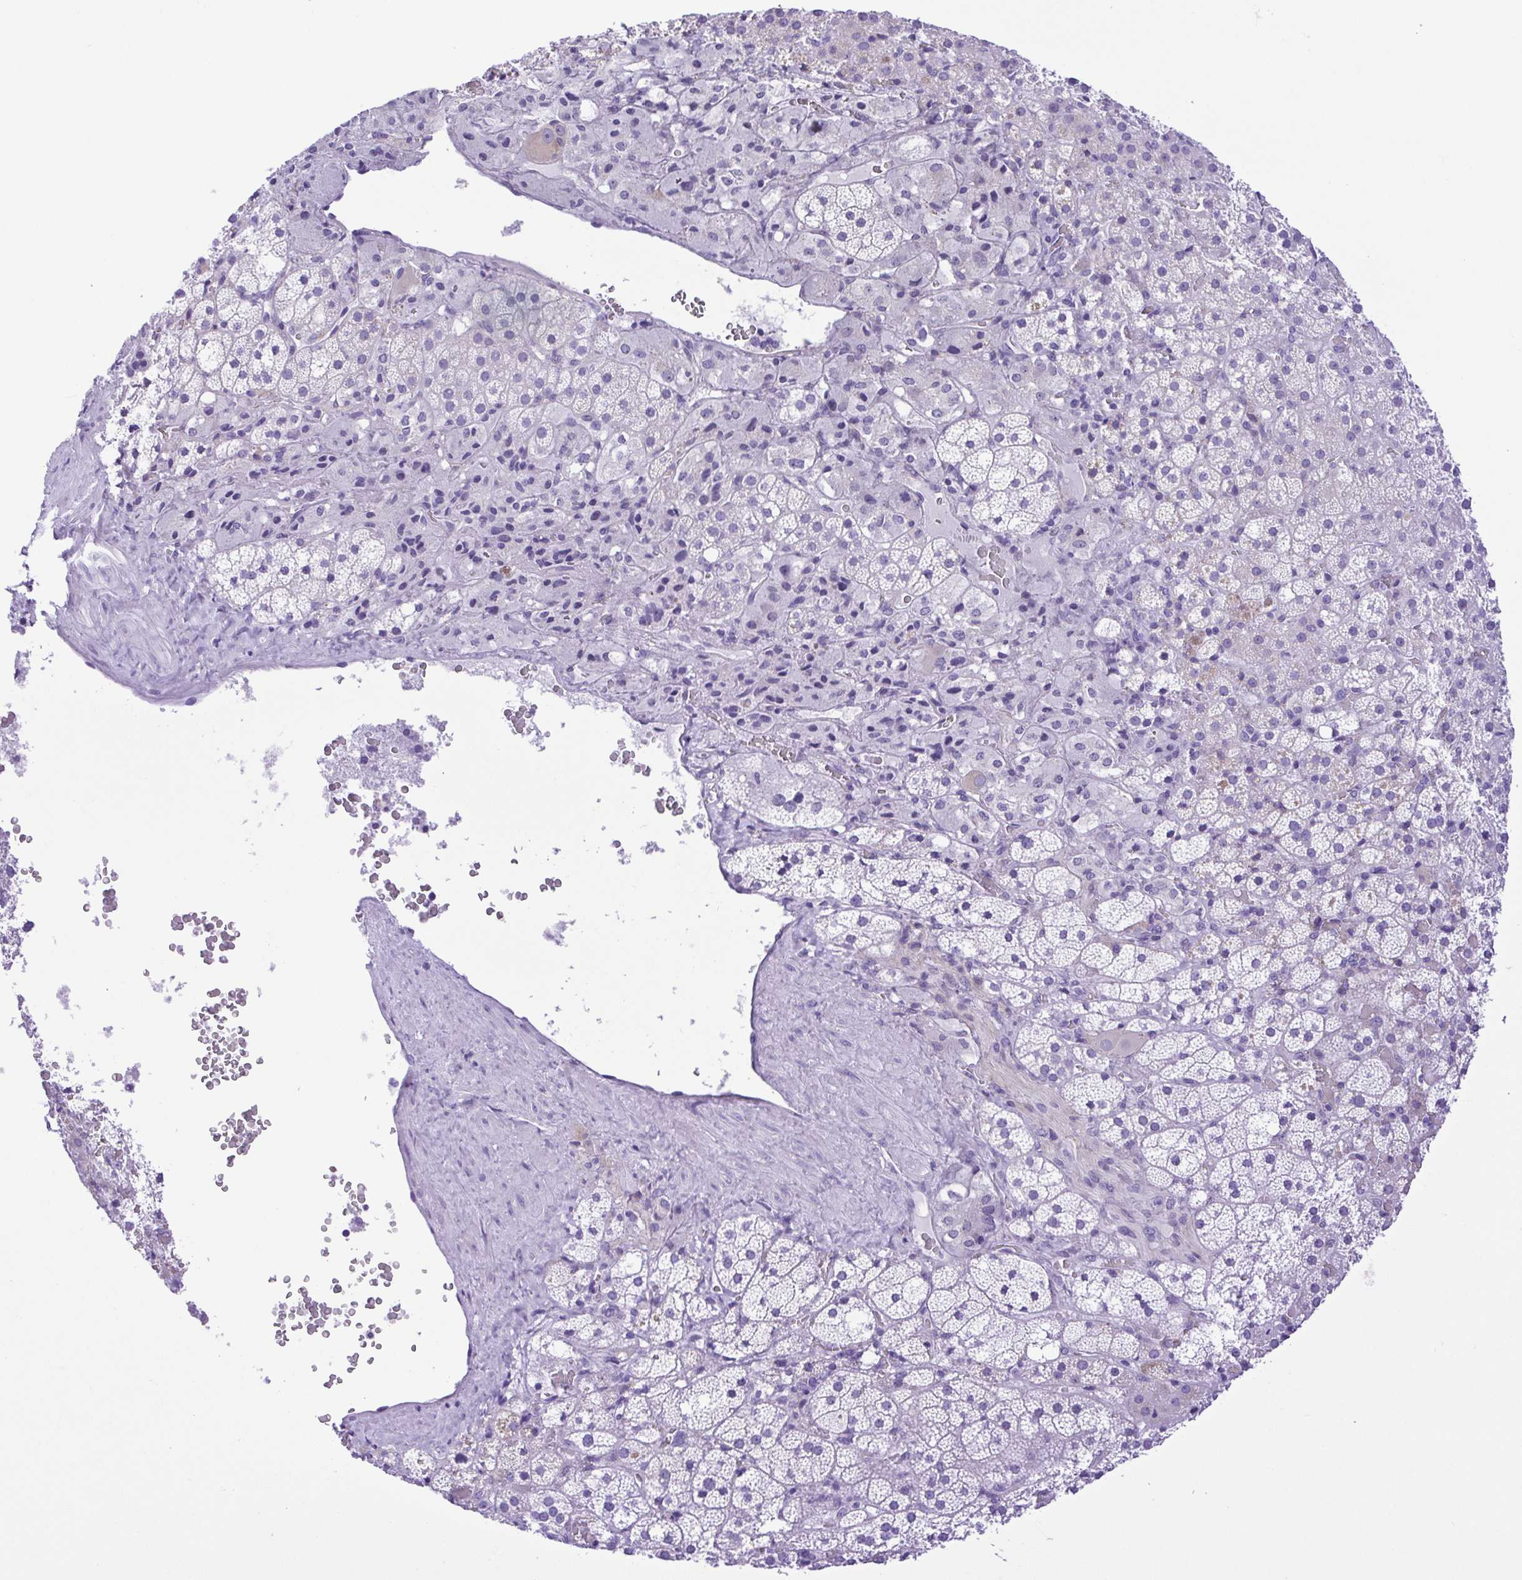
{"staining": {"intensity": "negative", "quantity": "none", "location": "none"}, "tissue": "adrenal gland", "cell_type": "Glandular cells", "image_type": "normal", "snomed": [{"axis": "morphology", "description": "Normal tissue, NOS"}, {"axis": "topography", "description": "Adrenal gland"}], "caption": "Immunohistochemistry (IHC) histopathology image of benign adrenal gland stained for a protein (brown), which reveals no expression in glandular cells.", "gene": "PAK3", "patient": {"sex": "male", "age": 53}}